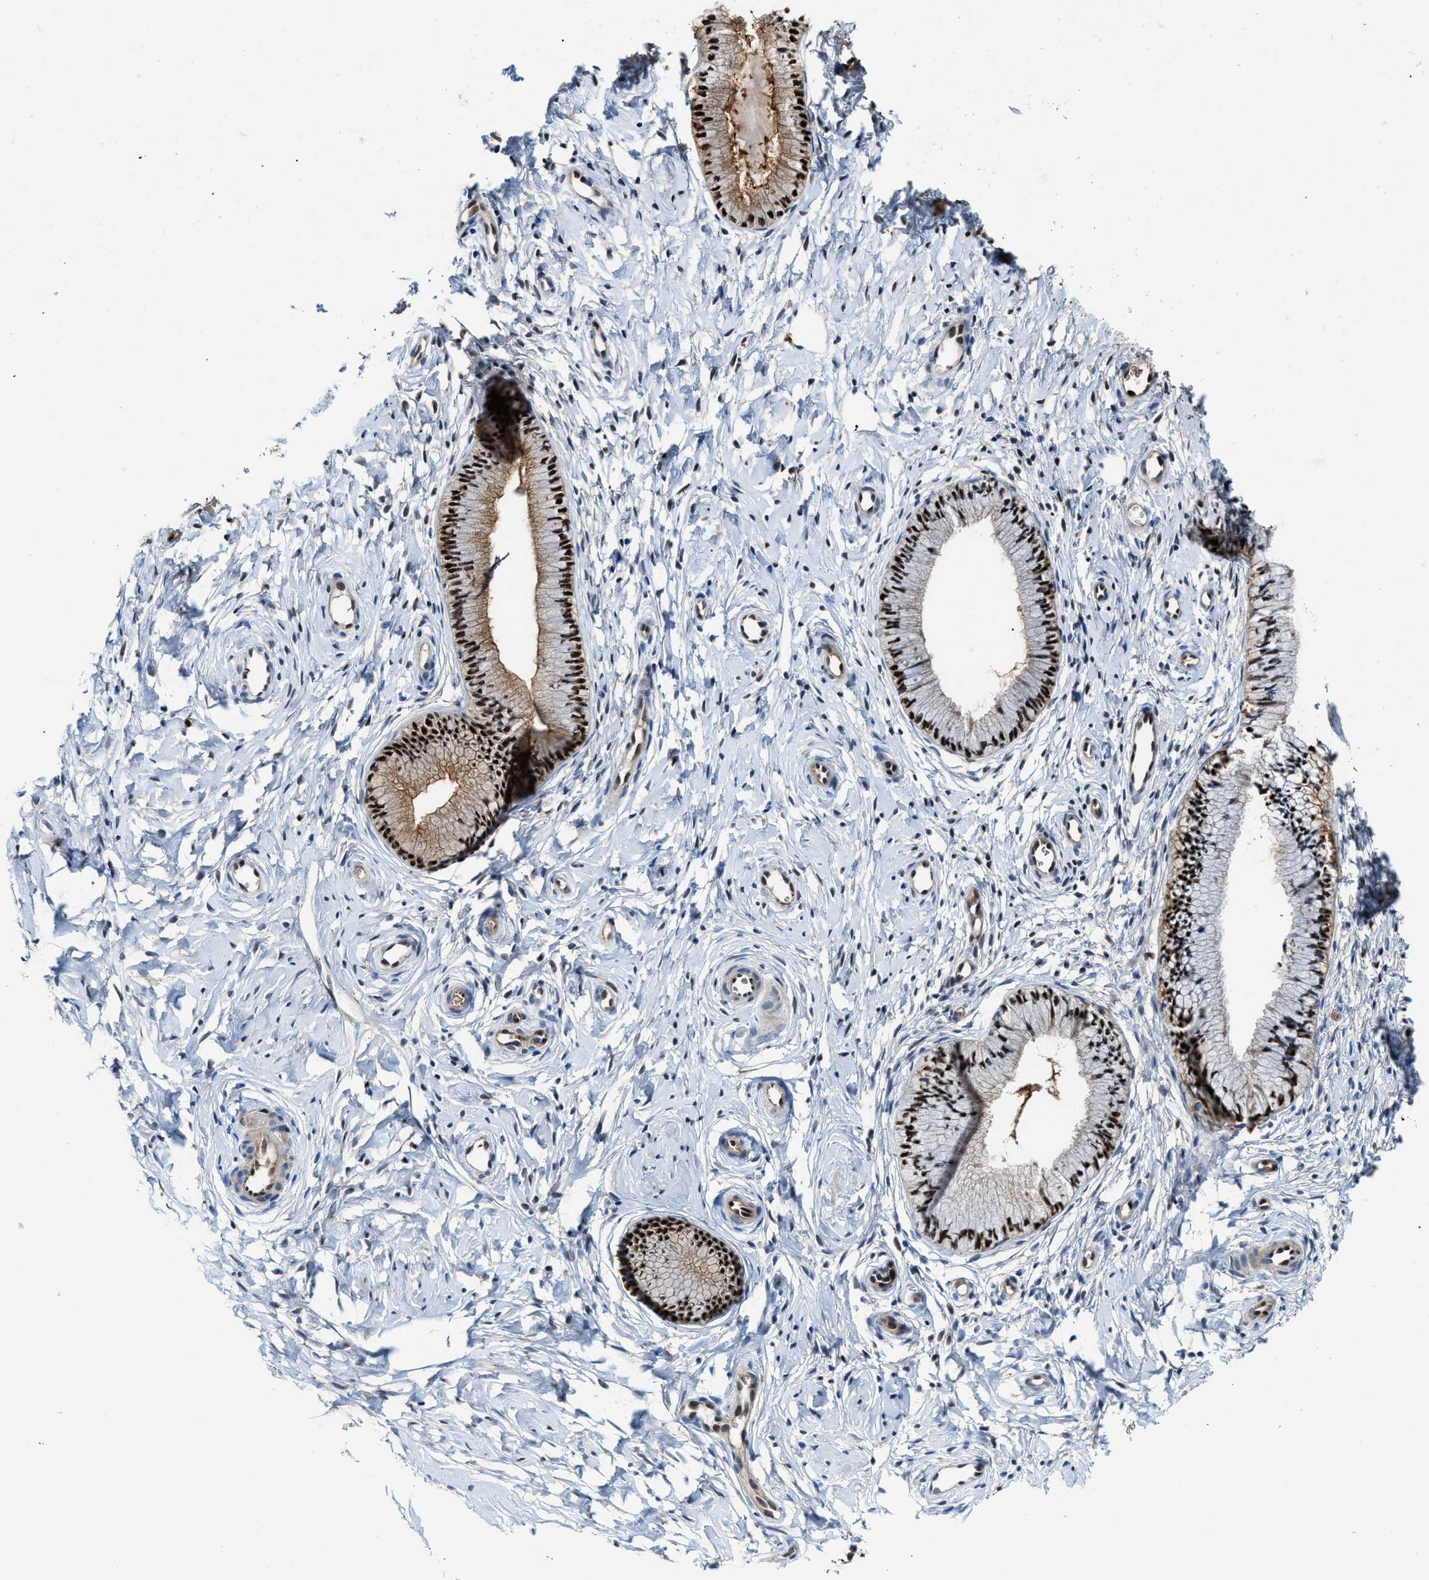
{"staining": {"intensity": "strong", "quantity": ">75%", "location": "cytoplasmic/membranous,nuclear"}, "tissue": "cervix", "cell_type": "Glandular cells", "image_type": "normal", "snomed": [{"axis": "morphology", "description": "Normal tissue, NOS"}, {"axis": "topography", "description": "Cervix"}], "caption": "High-magnification brightfield microscopy of normal cervix stained with DAB (brown) and counterstained with hematoxylin (blue). glandular cells exhibit strong cytoplasmic/membranous,nuclear staining is seen in approximately>75% of cells.", "gene": "LTA4H", "patient": {"sex": "female", "age": 39}}